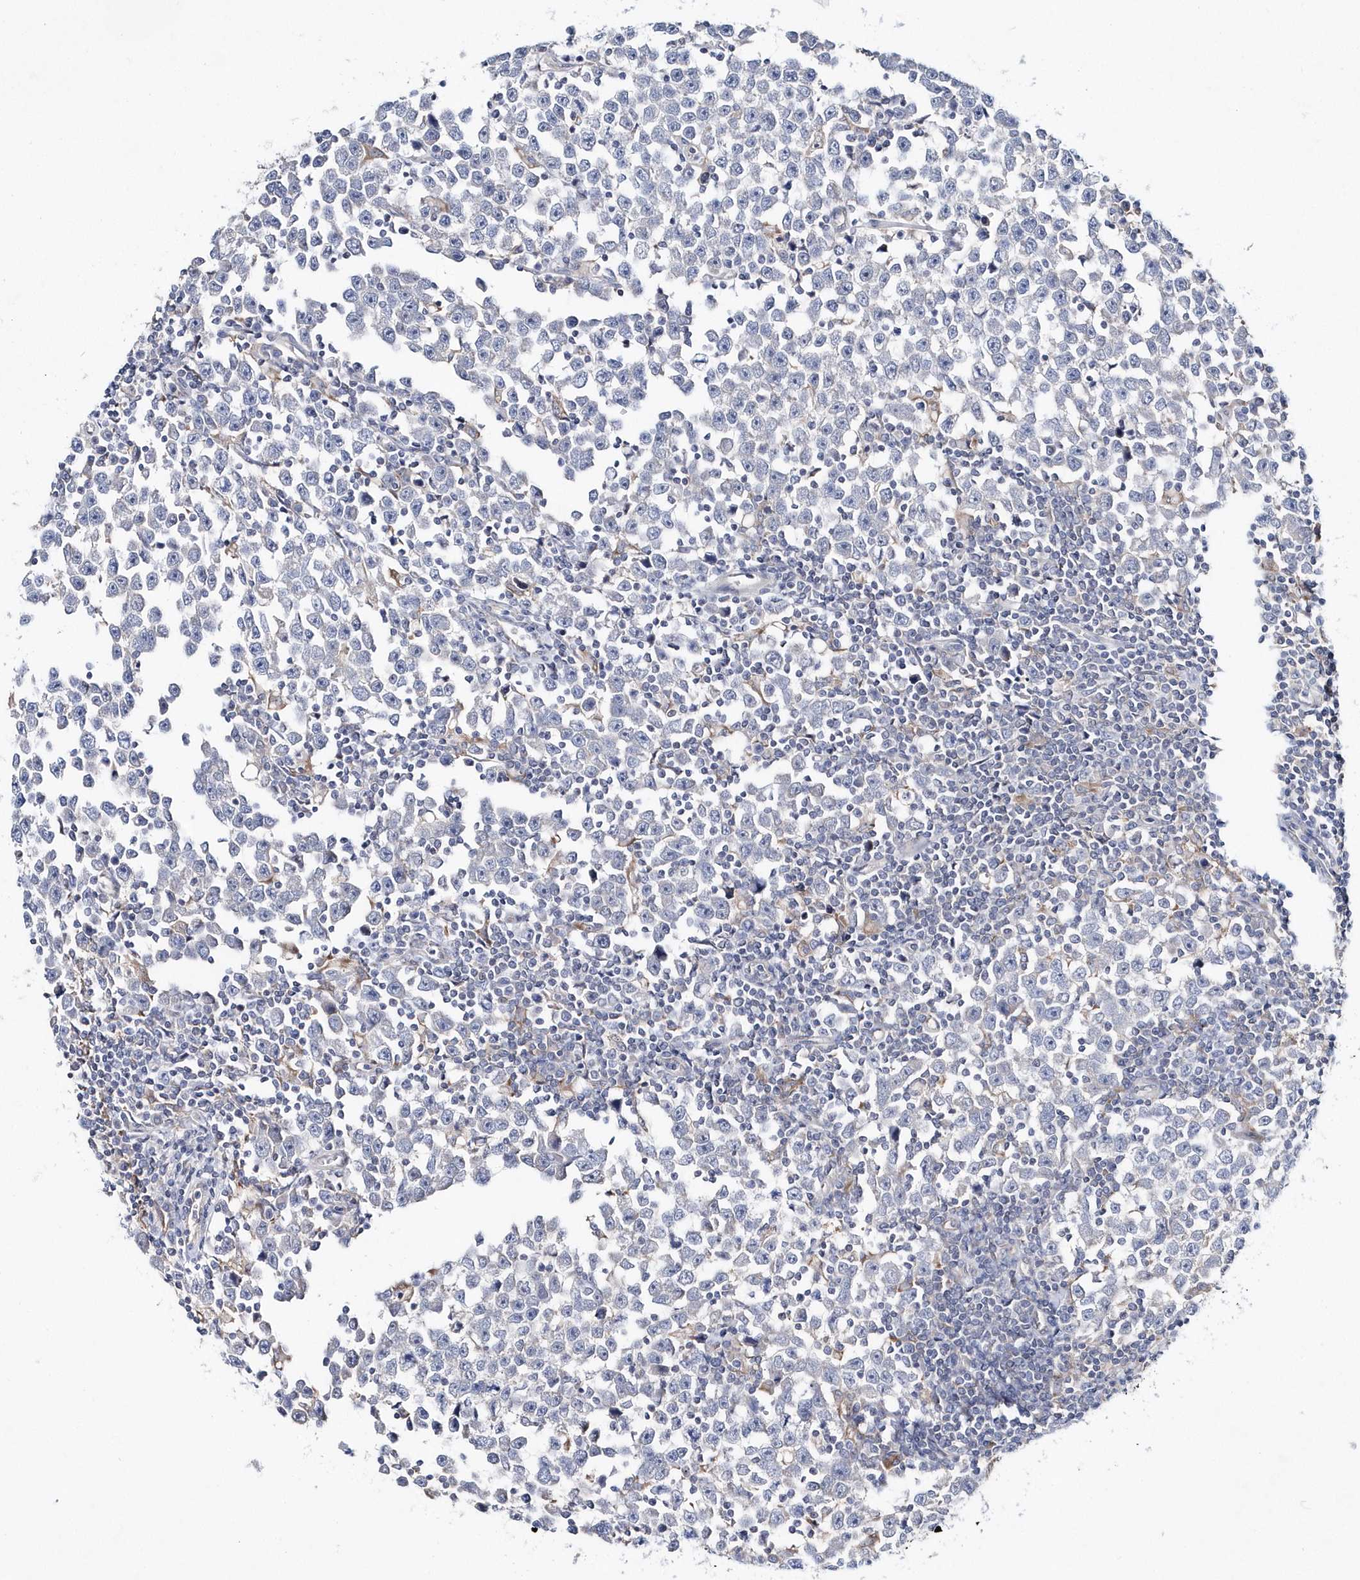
{"staining": {"intensity": "negative", "quantity": "none", "location": "none"}, "tissue": "testis cancer", "cell_type": "Tumor cells", "image_type": "cancer", "snomed": [{"axis": "morphology", "description": "Normal tissue, NOS"}, {"axis": "morphology", "description": "Seminoma, NOS"}, {"axis": "topography", "description": "Testis"}], "caption": "IHC micrograph of testis cancer (seminoma) stained for a protein (brown), which reveals no staining in tumor cells.", "gene": "BDH2", "patient": {"sex": "male", "age": 43}}